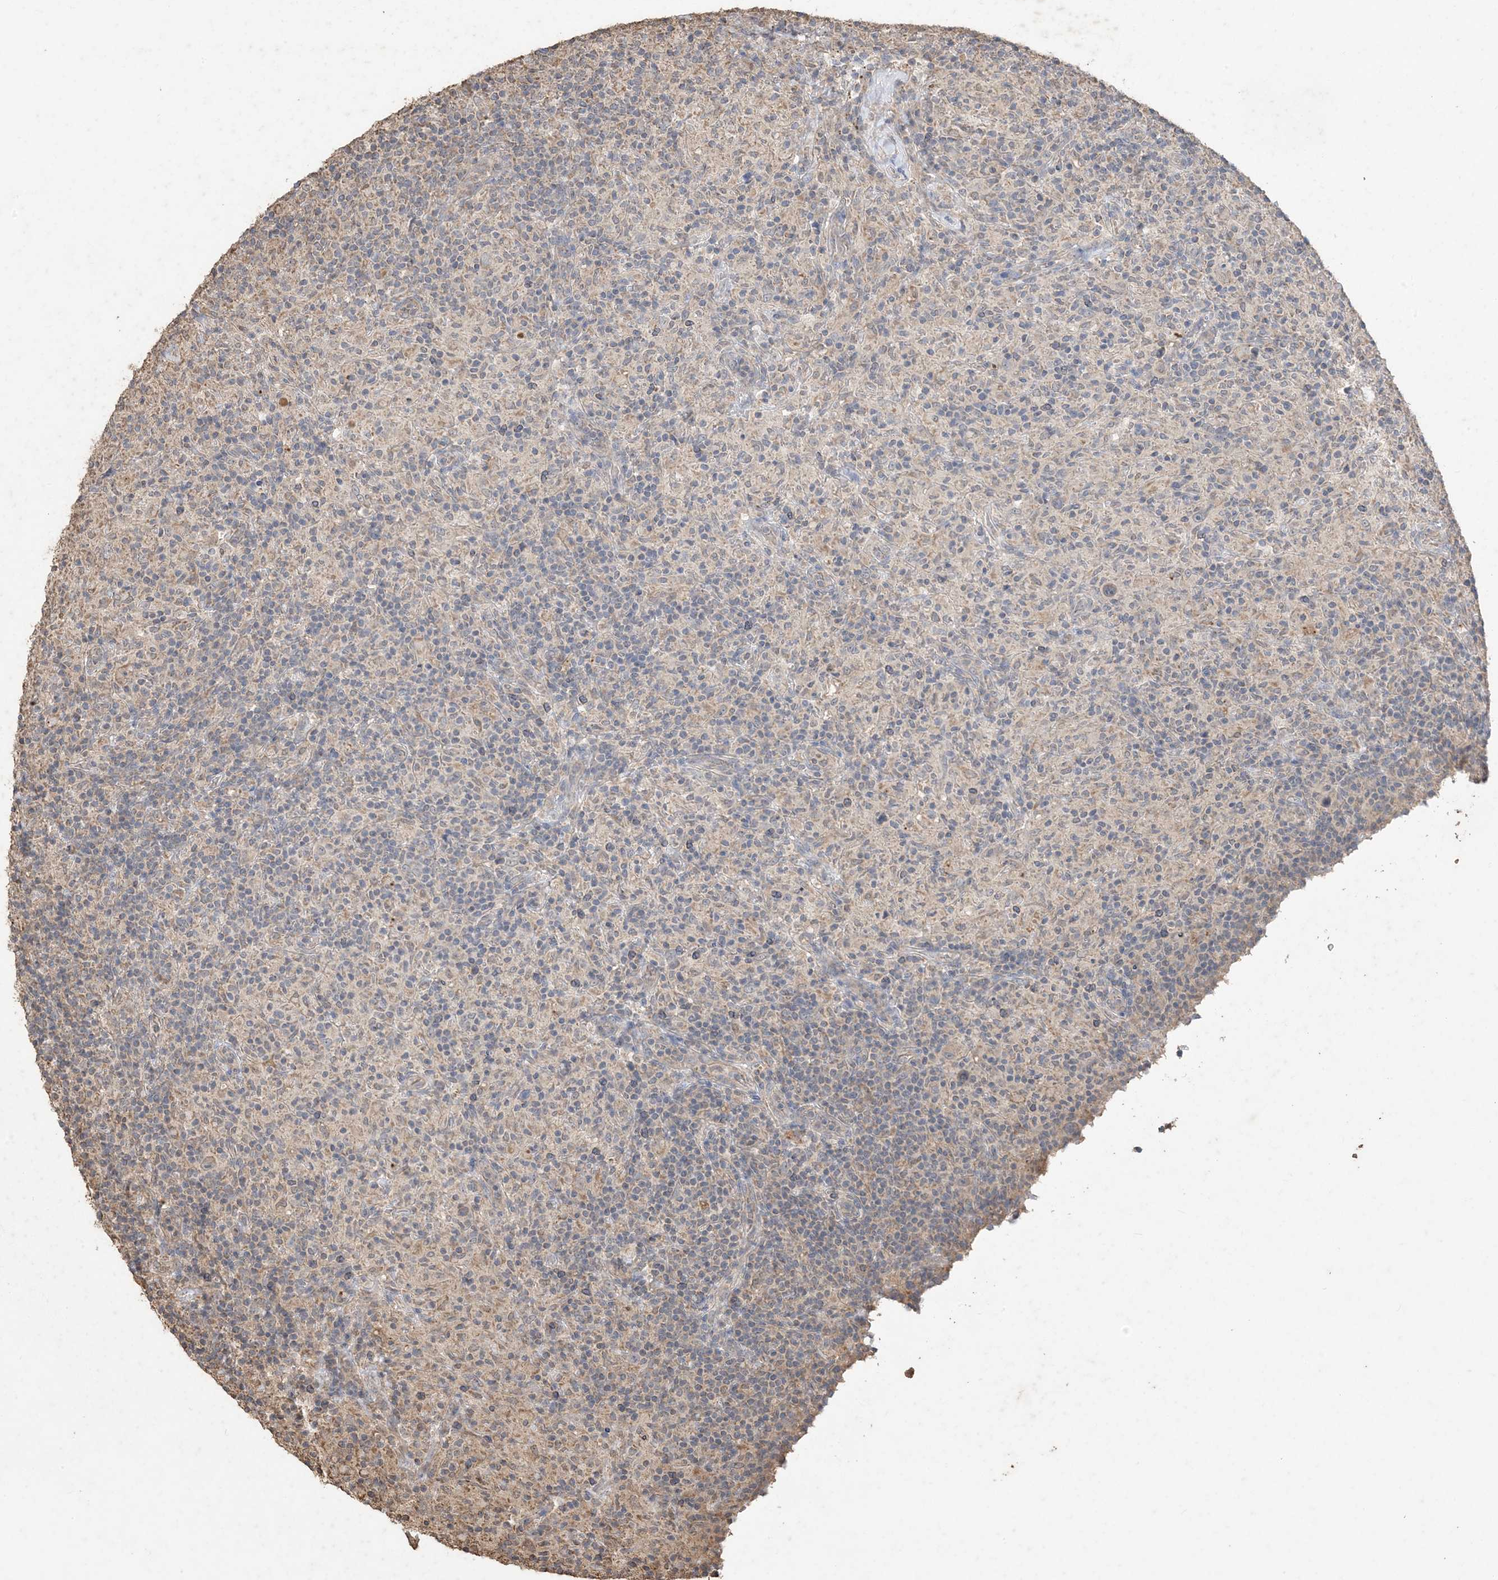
{"staining": {"intensity": "weak", "quantity": "25%-75%", "location": "cytoplasmic/membranous"}, "tissue": "lymphoma", "cell_type": "Tumor cells", "image_type": "cancer", "snomed": [{"axis": "morphology", "description": "Hodgkin's disease, NOS"}, {"axis": "topography", "description": "Lymph node"}], "caption": "Lymphoma stained with a protein marker demonstrates weak staining in tumor cells.", "gene": "HPS4", "patient": {"sex": "male", "age": 70}}